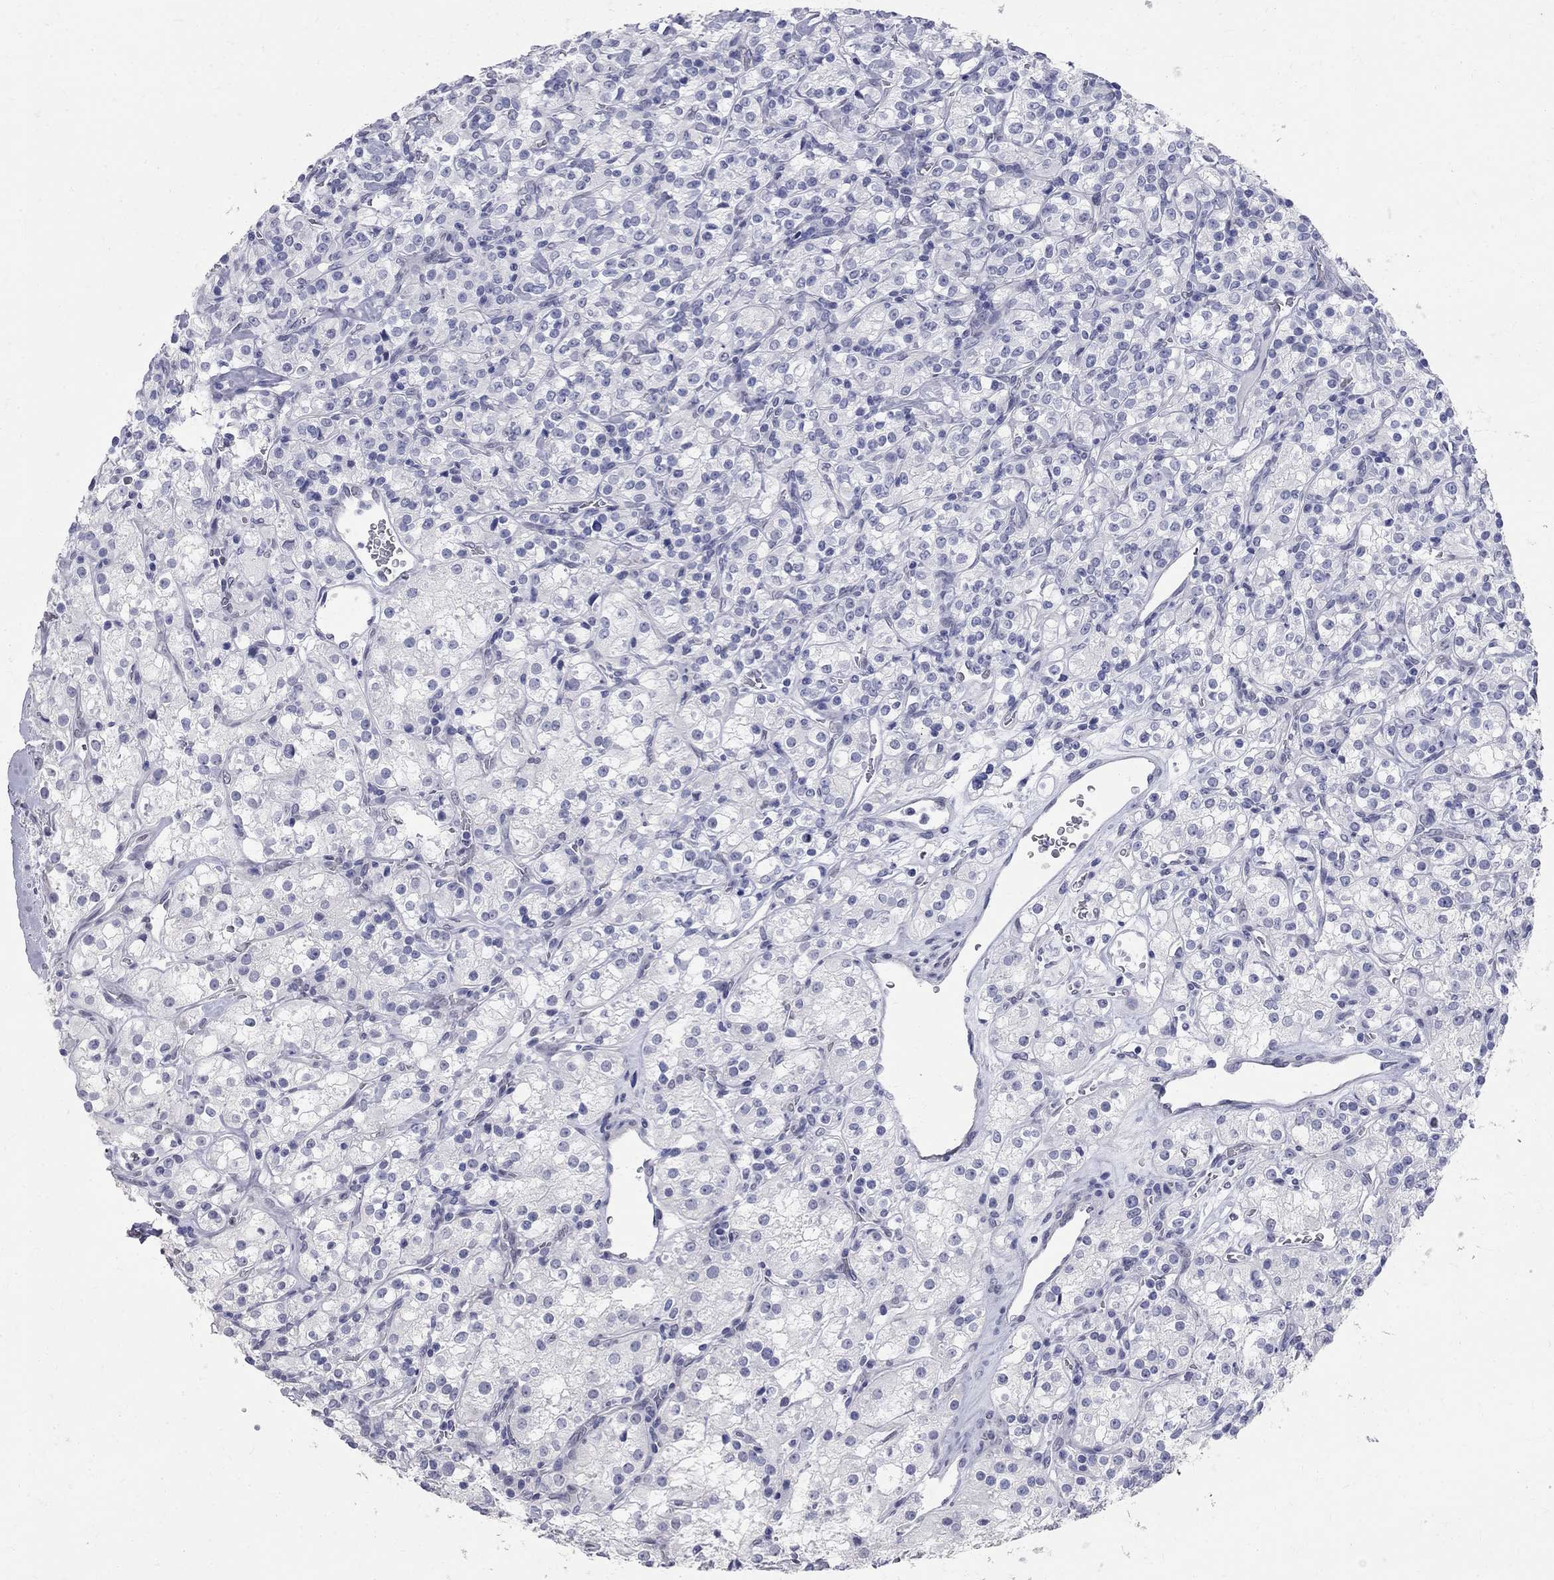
{"staining": {"intensity": "negative", "quantity": "none", "location": "none"}, "tissue": "renal cancer", "cell_type": "Tumor cells", "image_type": "cancer", "snomed": [{"axis": "morphology", "description": "Adenocarcinoma, NOS"}, {"axis": "topography", "description": "Kidney"}], "caption": "High magnification brightfield microscopy of renal cancer stained with DAB (3,3'-diaminobenzidine) (brown) and counterstained with hematoxylin (blue): tumor cells show no significant staining.", "gene": "BPIFB1", "patient": {"sex": "male", "age": 77}}